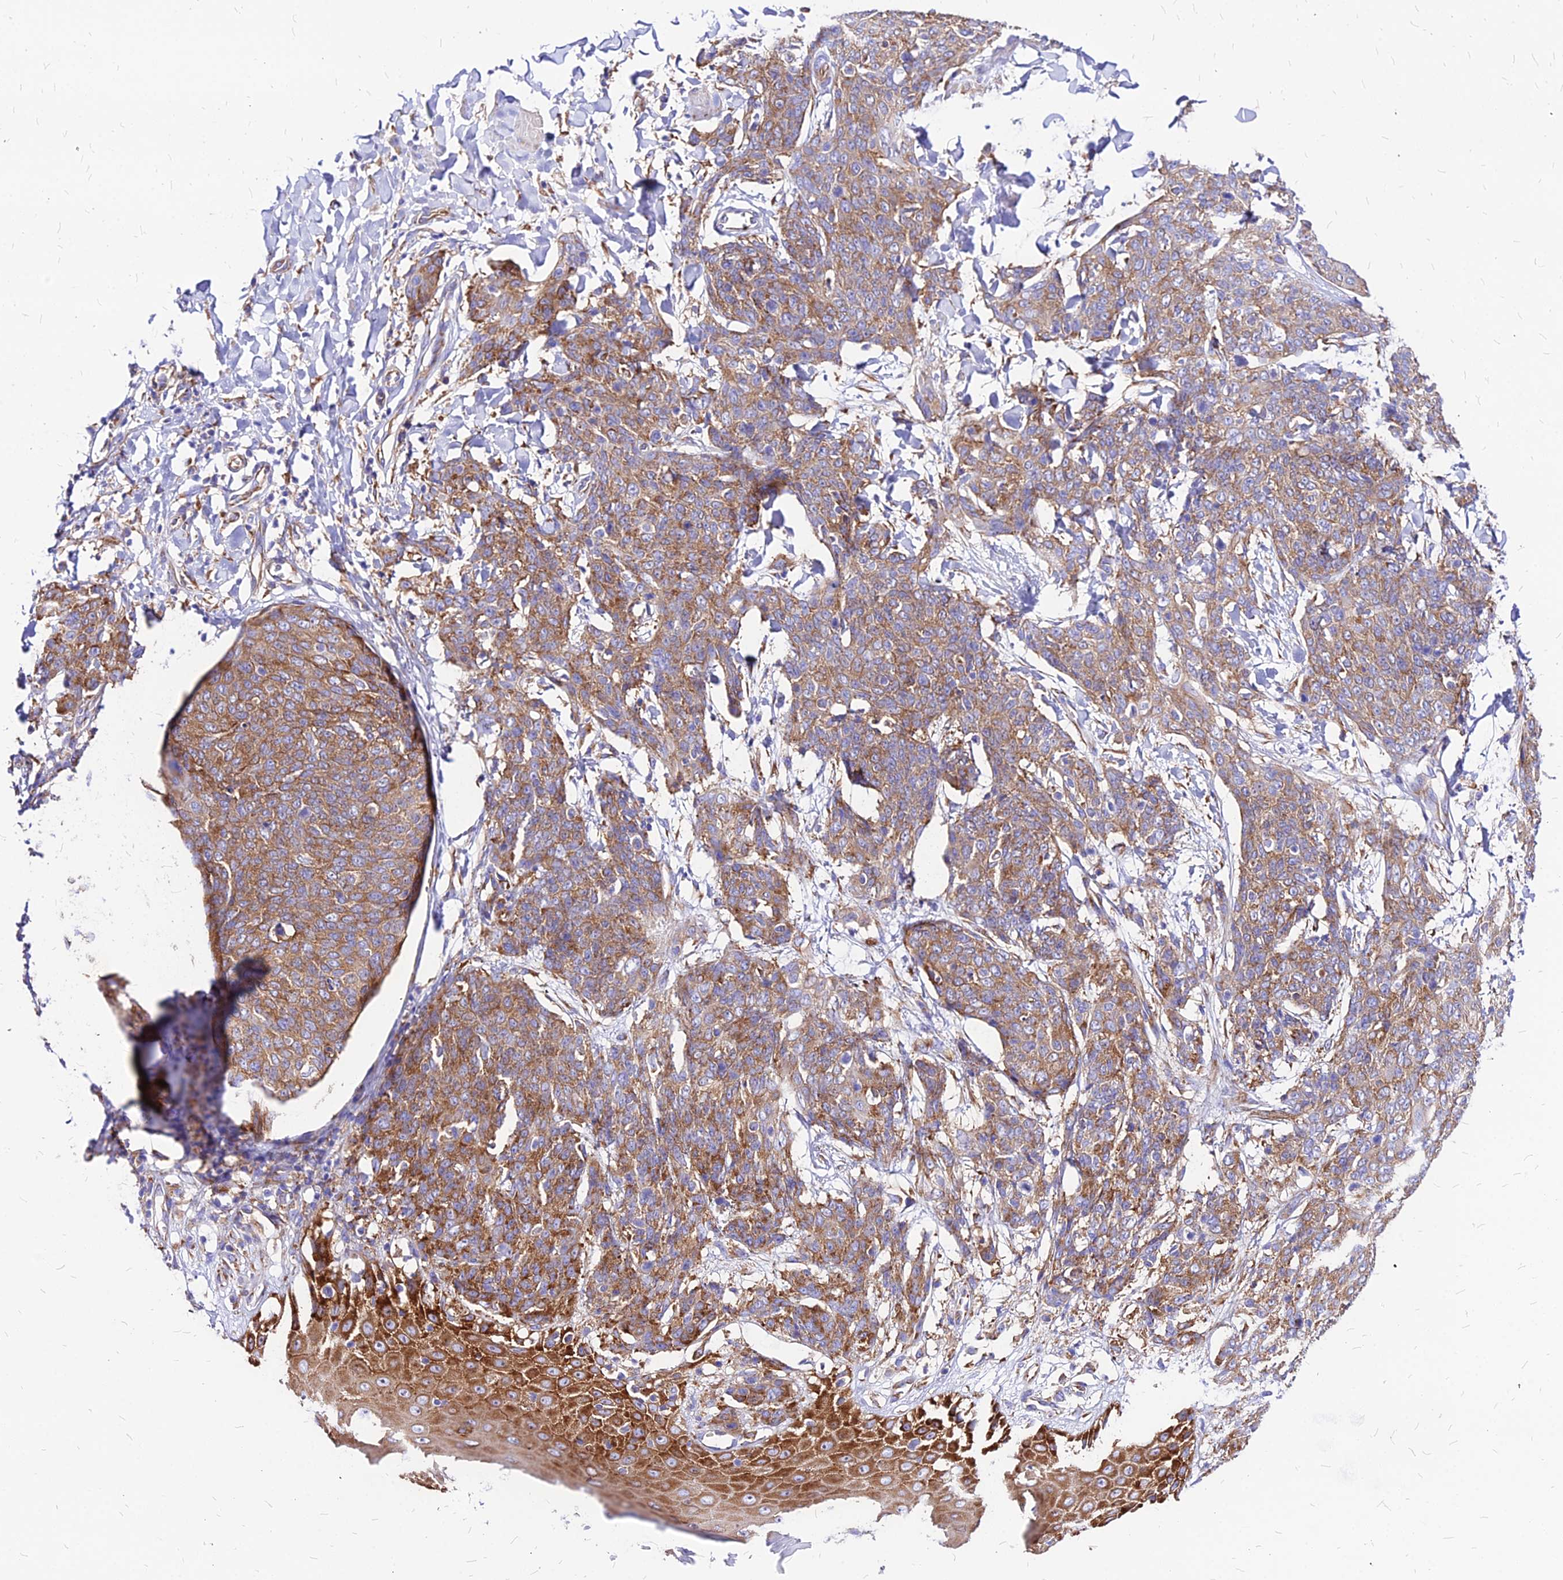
{"staining": {"intensity": "moderate", "quantity": ">75%", "location": "cytoplasmic/membranous"}, "tissue": "skin cancer", "cell_type": "Tumor cells", "image_type": "cancer", "snomed": [{"axis": "morphology", "description": "Squamous cell carcinoma, NOS"}, {"axis": "topography", "description": "Skin"}, {"axis": "topography", "description": "Vulva"}], "caption": "Protein expression analysis of human skin cancer reveals moderate cytoplasmic/membranous expression in approximately >75% of tumor cells. (brown staining indicates protein expression, while blue staining denotes nuclei).", "gene": "RPL19", "patient": {"sex": "female", "age": 85}}